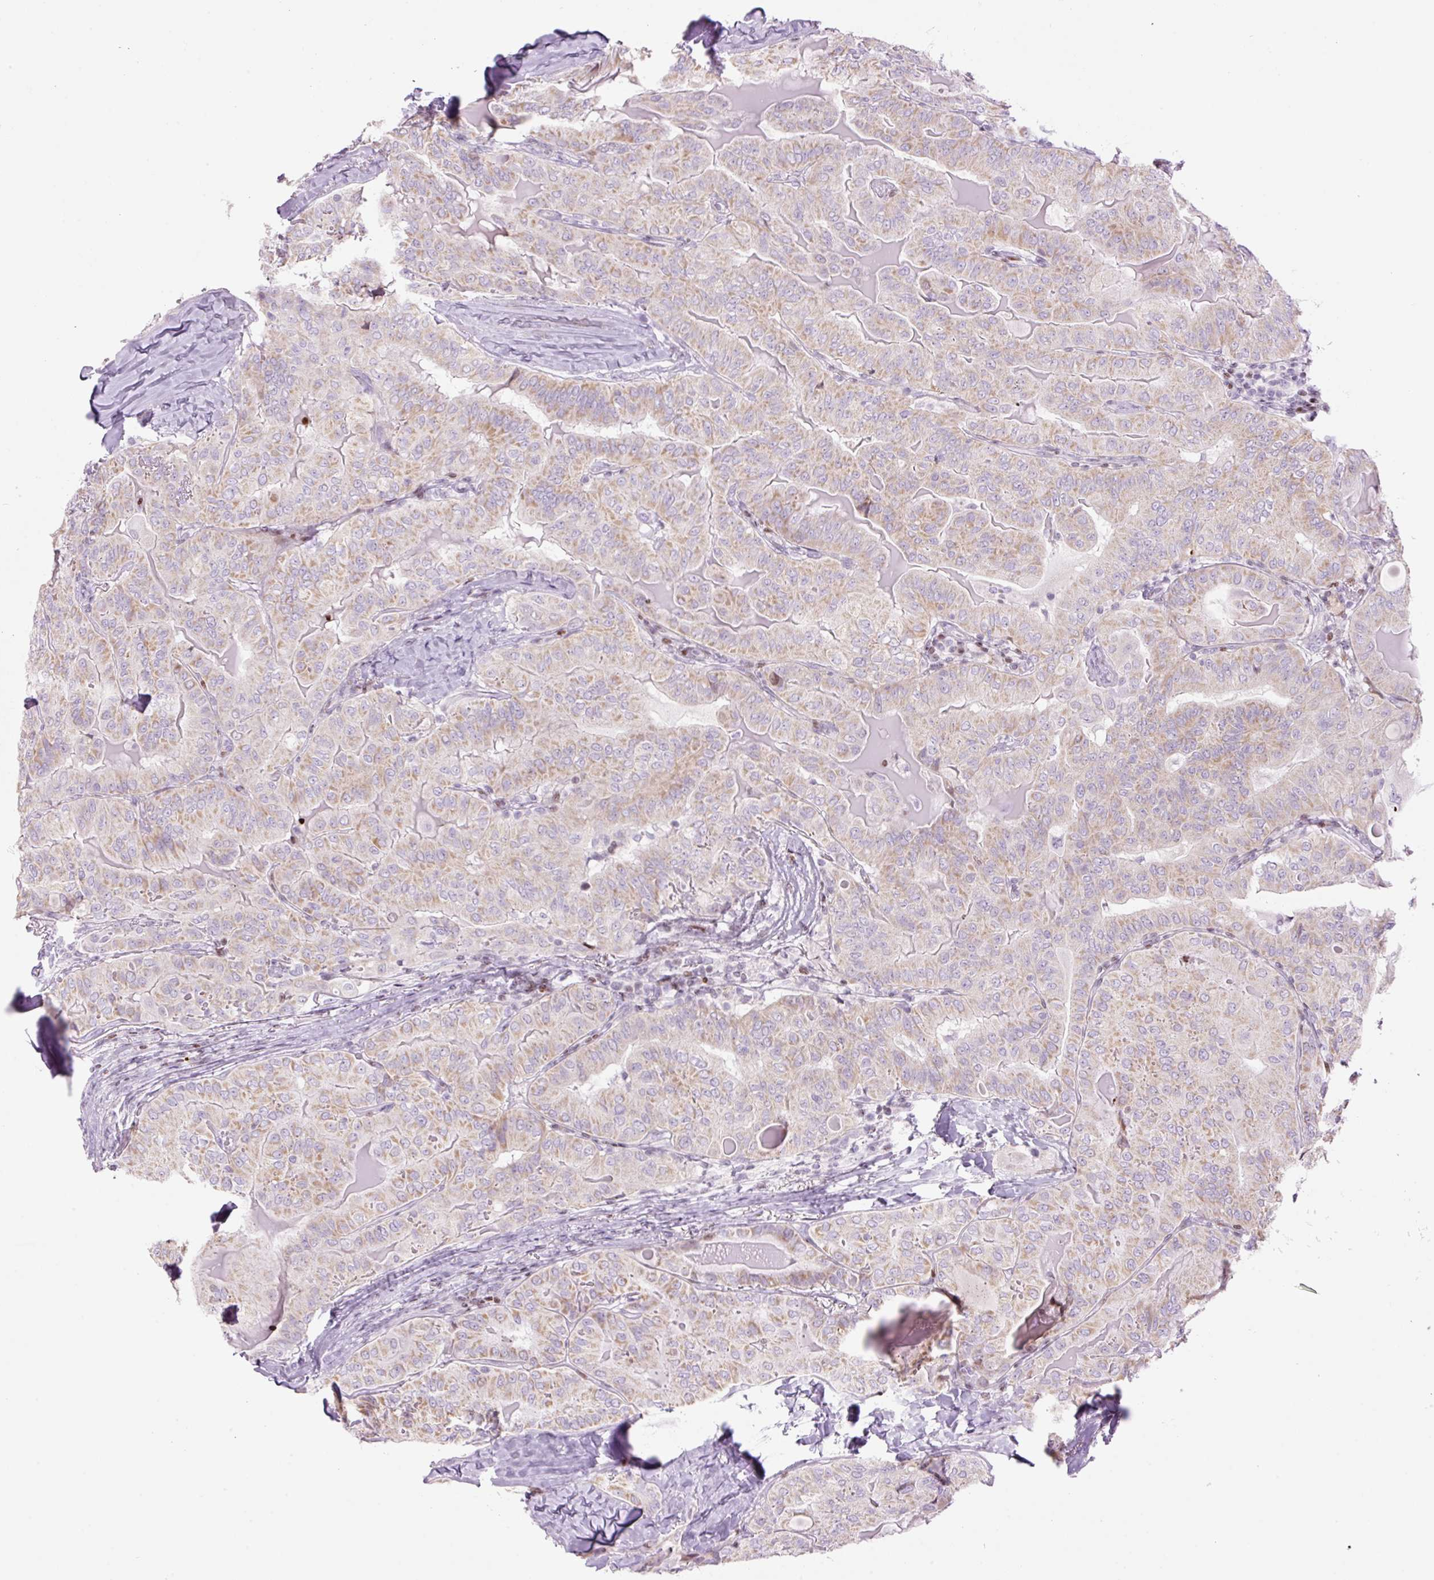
{"staining": {"intensity": "weak", "quantity": "25%-75%", "location": "cytoplasmic/membranous"}, "tissue": "thyroid cancer", "cell_type": "Tumor cells", "image_type": "cancer", "snomed": [{"axis": "morphology", "description": "Papillary adenocarcinoma, NOS"}, {"axis": "topography", "description": "Thyroid gland"}], "caption": "Immunohistochemistry photomicrograph of papillary adenocarcinoma (thyroid) stained for a protein (brown), which exhibits low levels of weak cytoplasmic/membranous staining in approximately 25%-75% of tumor cells.", "gene": "TMEM177", "patient": {"sex": "female", "age": 68}}